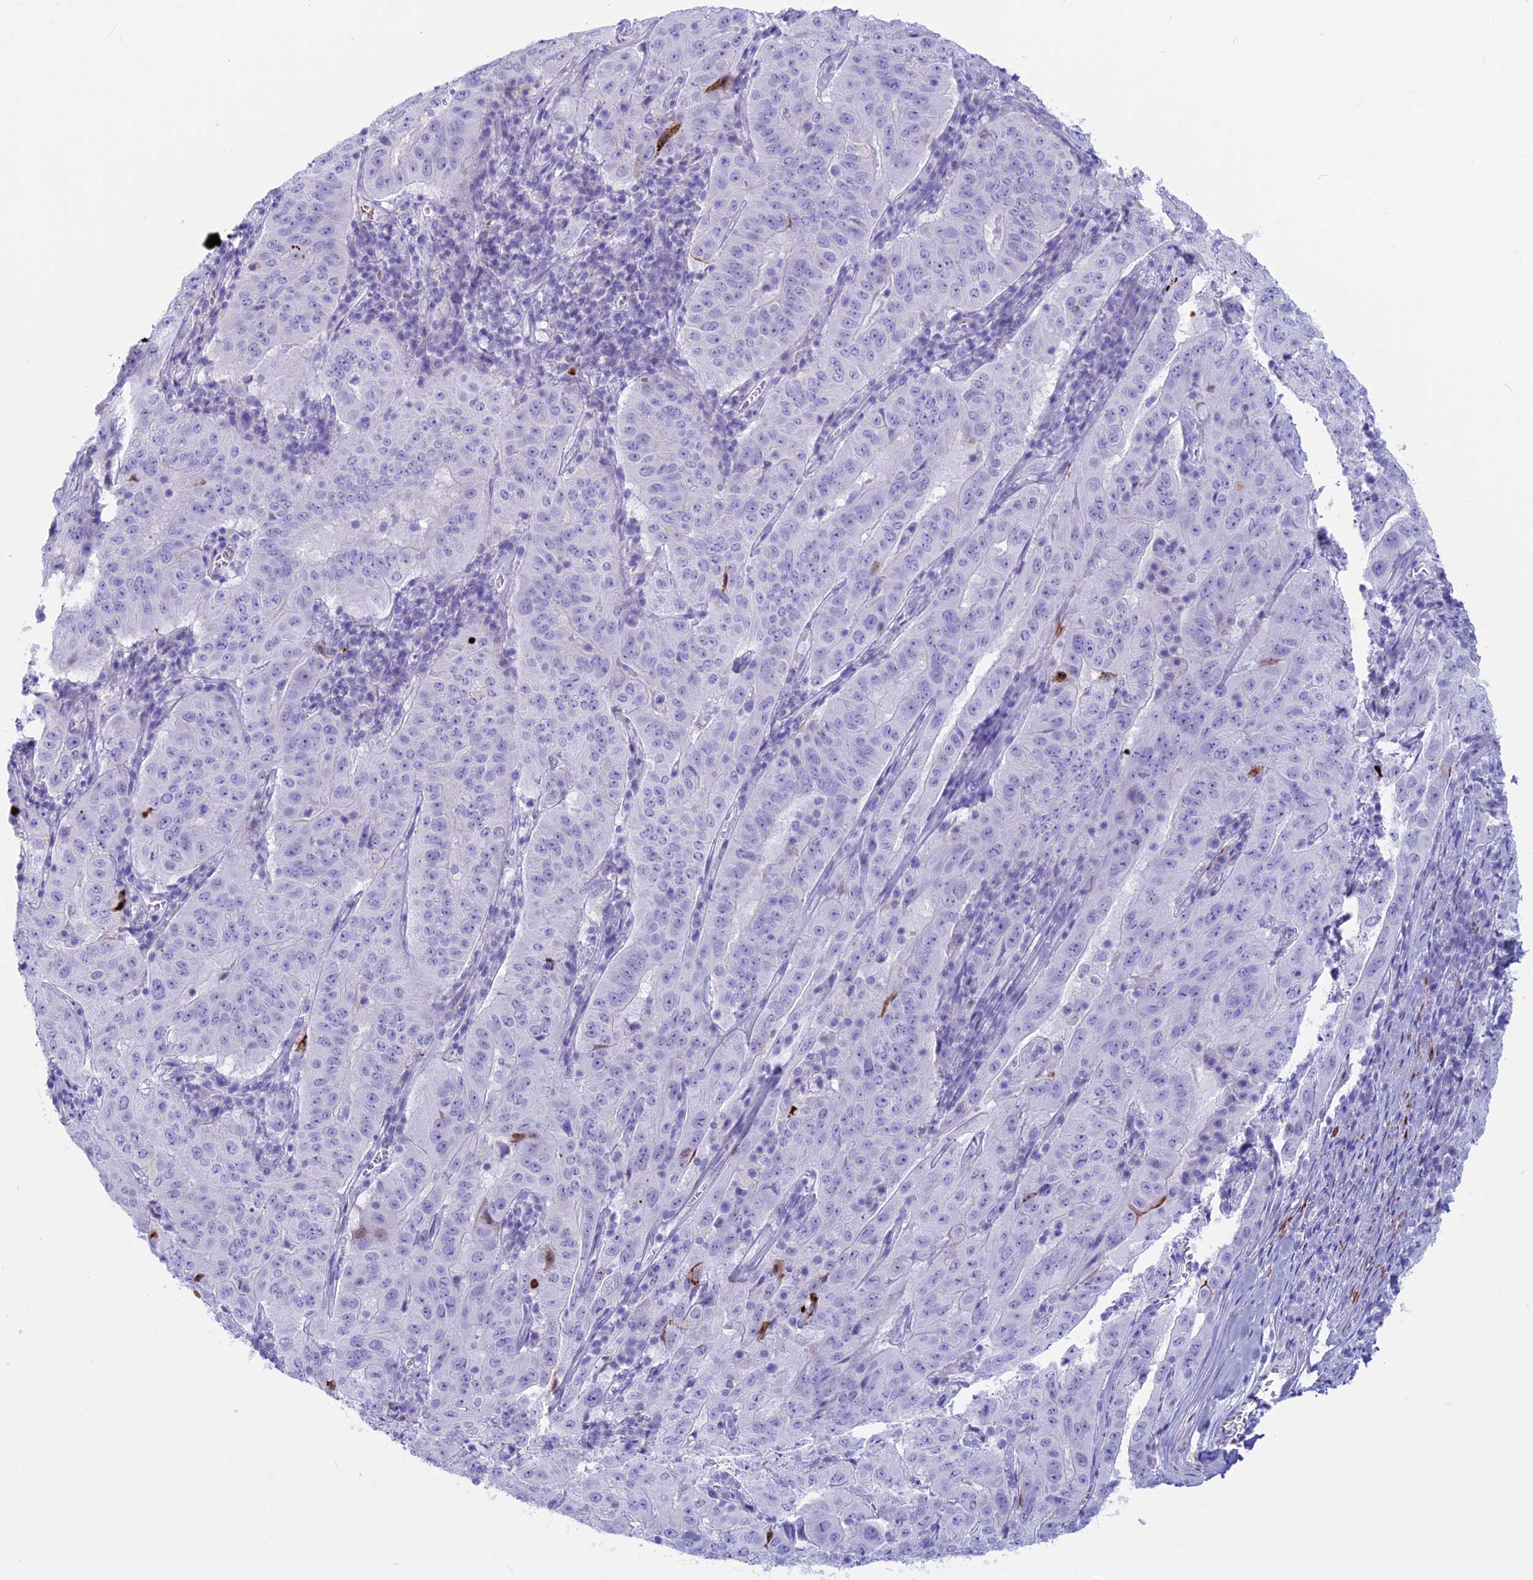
{"staining": {"intensity": "negative", "quantity": "none", "location": "none"}, "tissue": "pancreatic cancer", "cell_type": "Tumor cells", "image_type": "cancer", "snomed": [{"axis": "morphology", "description": "Adenocarcinoma, NOS"}, {"axis": "topography", "description": "Pancreas"}], "caption": "IHC of pancreatic adenocarcinoma shows no staining in tumor cells.", "gene": "GAPDHS", "patient": {"sex": "male", "age": 63}}